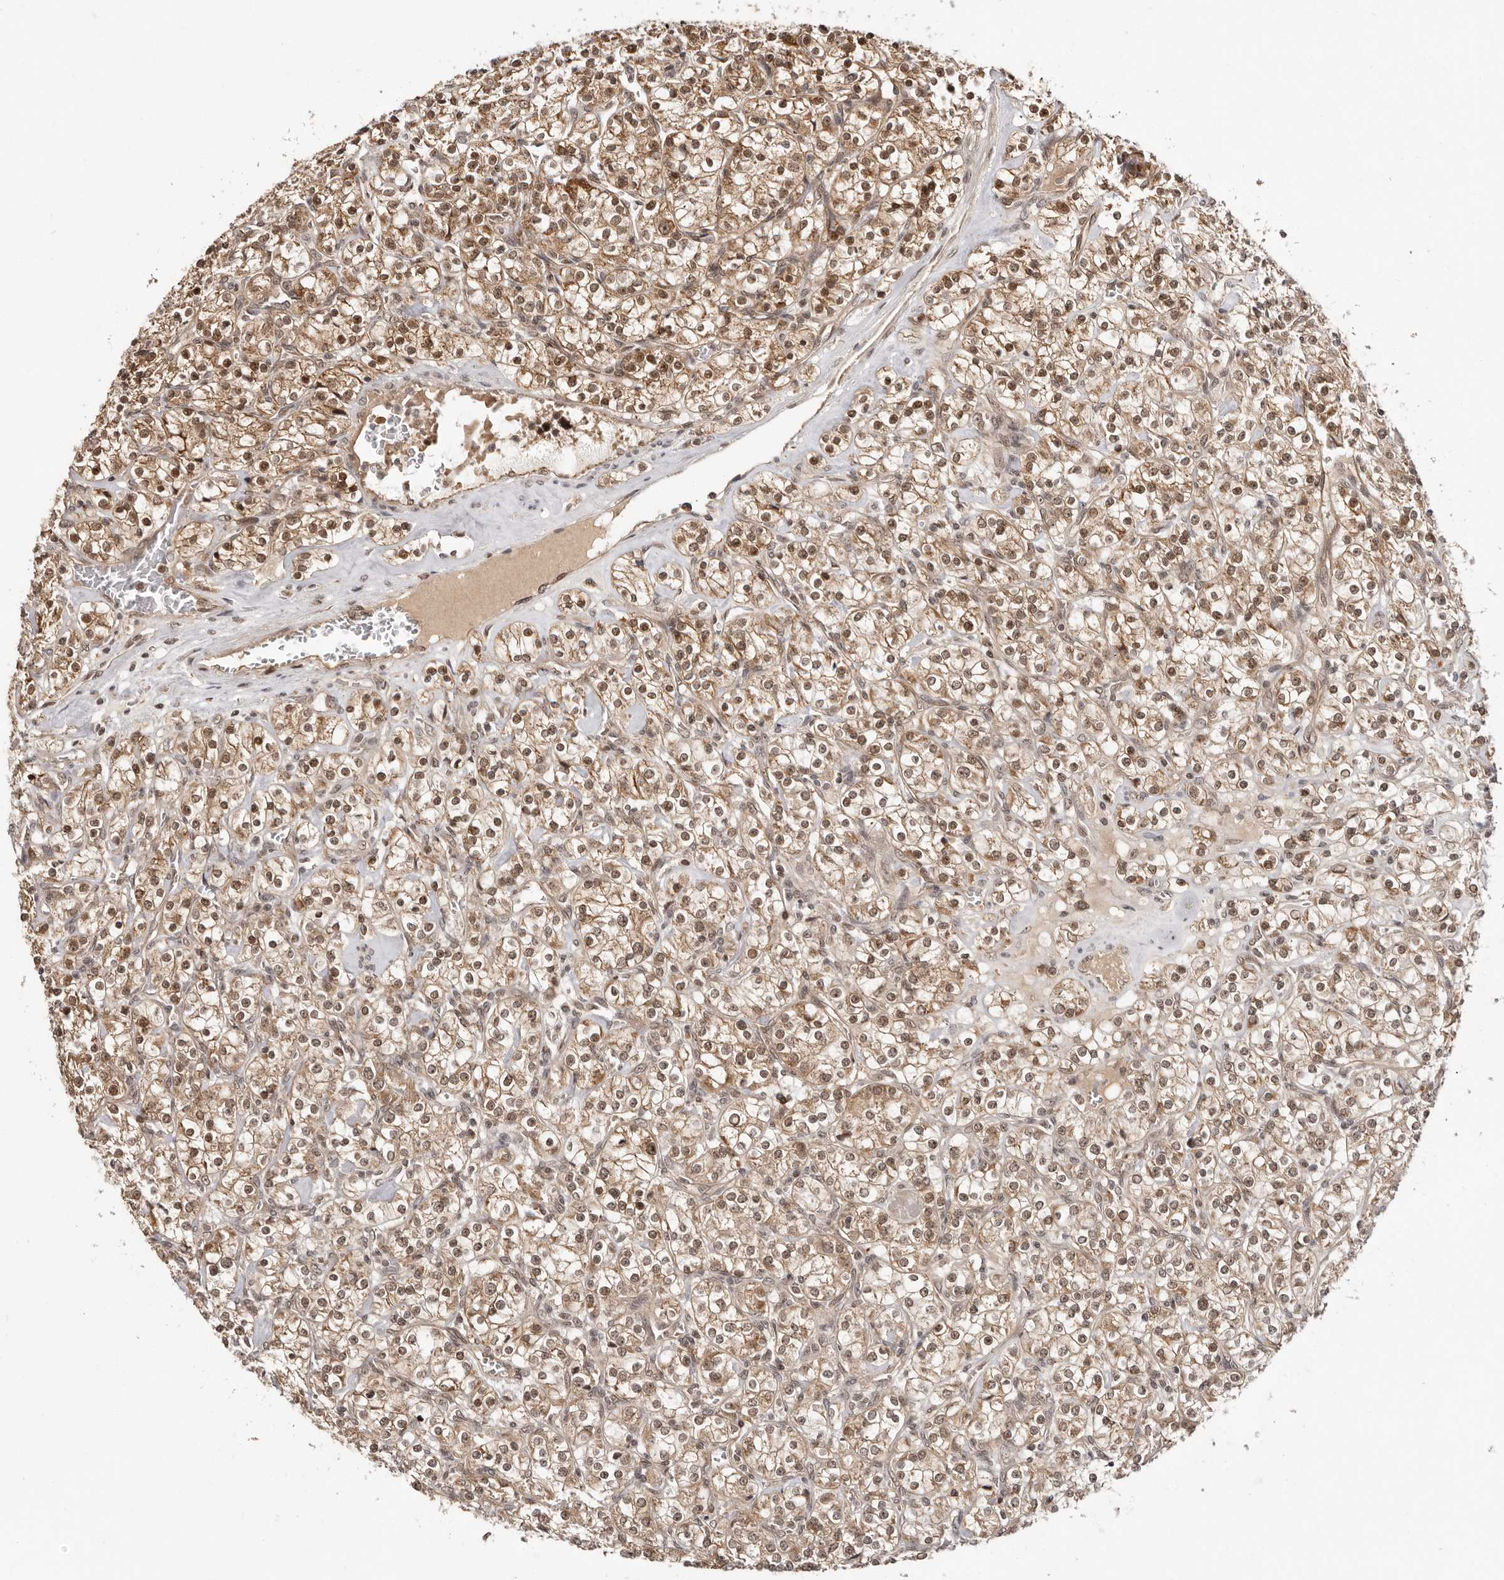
{"staining": {"intensity": "moderate", "quantity": ">75%", "location": "cytoplasmic/membranous,nuclear"}, "tissue": "renal cancer", "cell_type": "Tumor cells", "image_type": "cancer", "snomed": [{"axis": "morphology", "description": "Adenocarcinoma, NOS"}, {"axis": "topography", "description": "Kidney"}], "caption": "Renal adenocarcinoma tissue exhibits moderate cytoplasmic/membranous and nuclear positivity in approximately >75% of tumor cells", "gene": "MED8", "patient": {"sex": "male", "age": 77}}